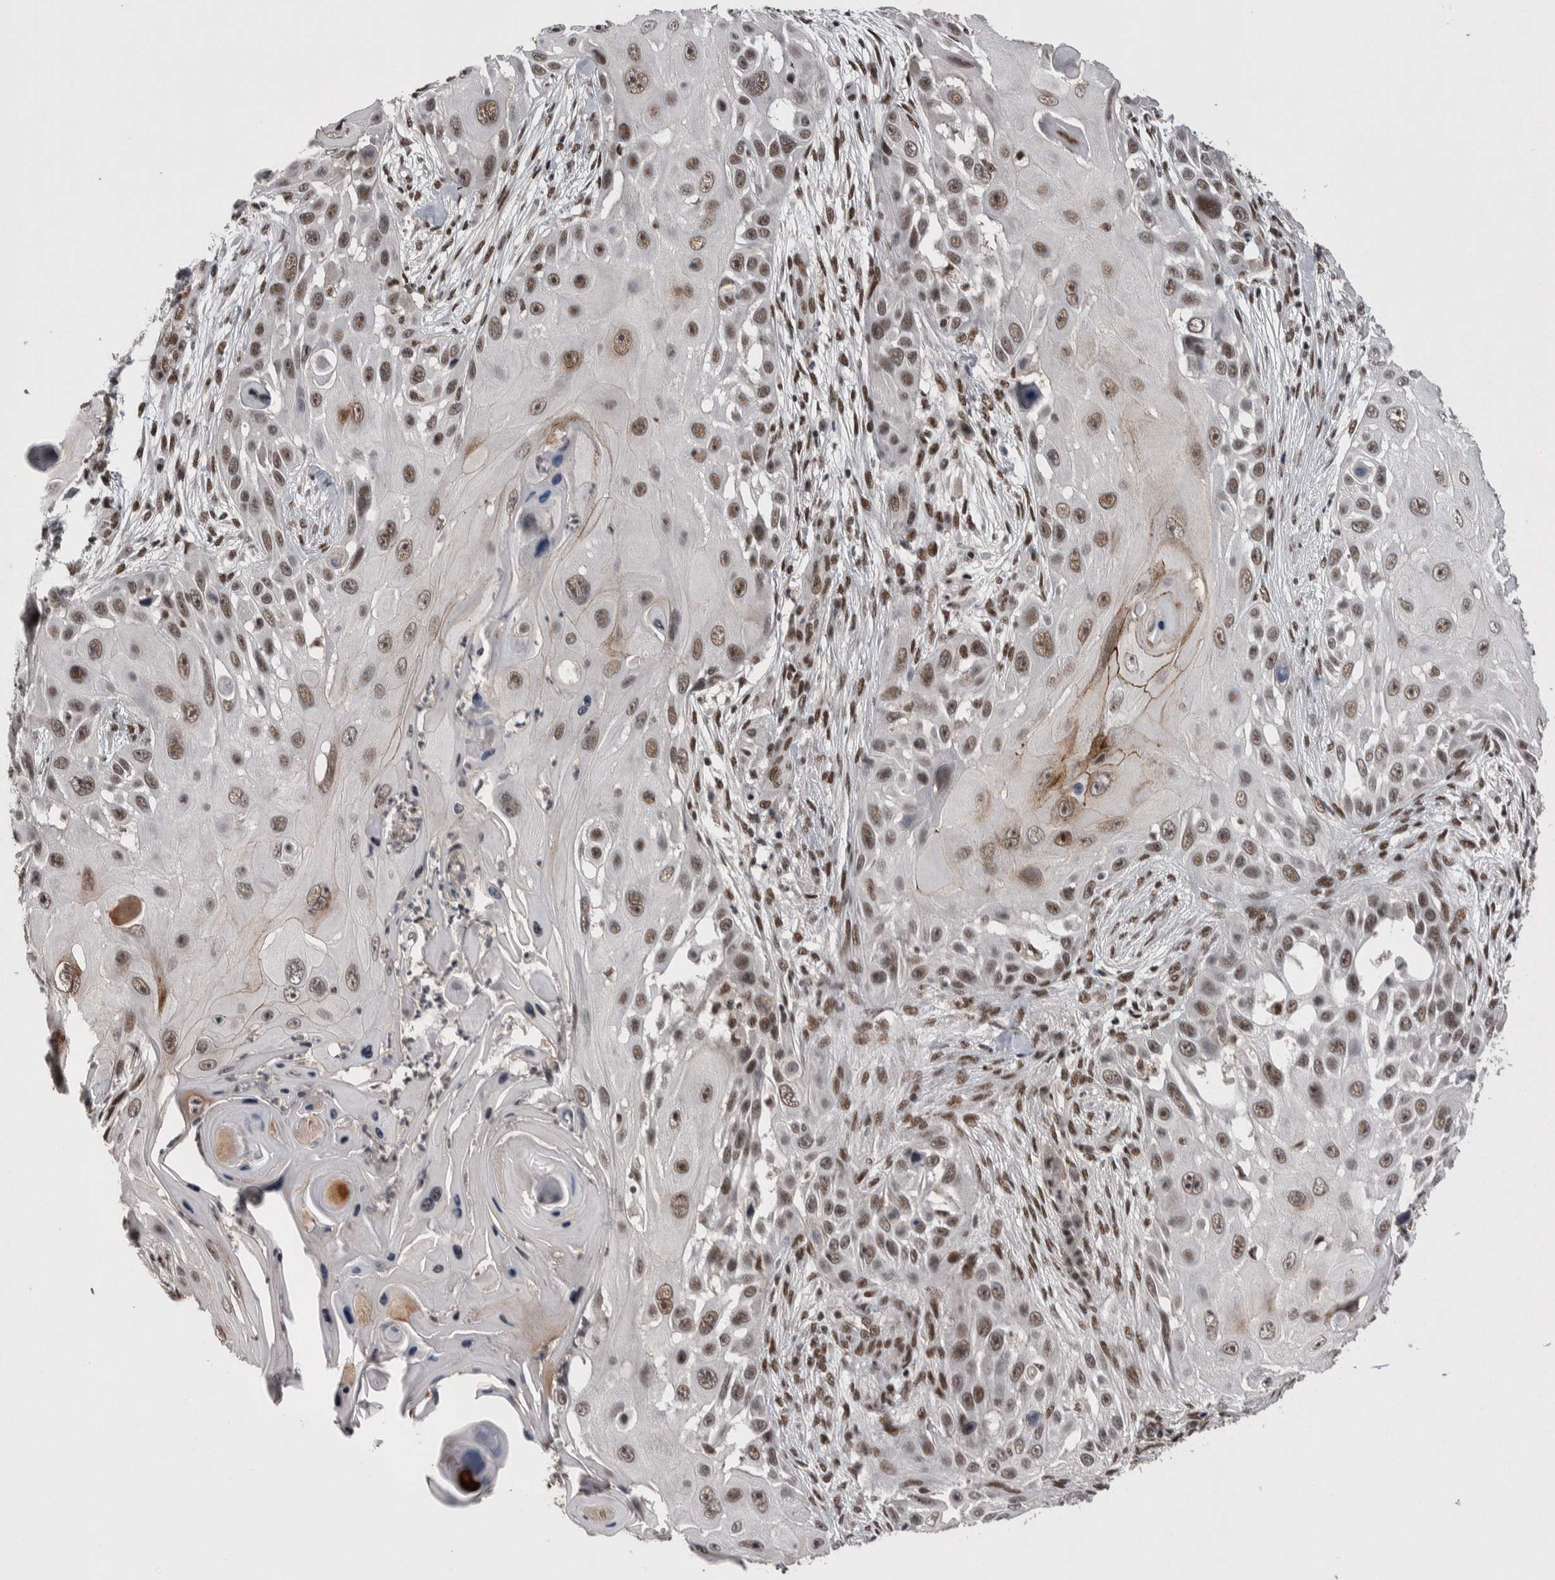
{"staining": {"intensity": "moderate", "quantity": ">75%", "location": "nuclear"}, "tissue": "skin cancer", "cell_type": "Tumor cells", "image_type": "cancer", "snomed": [{"axis": "morphology", "description": "Squamous cell carcinoma, NOS"}, {"axis": "topography", "description": "Skin"}], "caption": "Immunohistochemical staining of human squamous cell carcinoma (skin) demonstrates moderate nuclear protein expression in approximately >75% of tumor cells.", "gene": "DMTF1", "patient": {"sex": "female", "age": 44}}